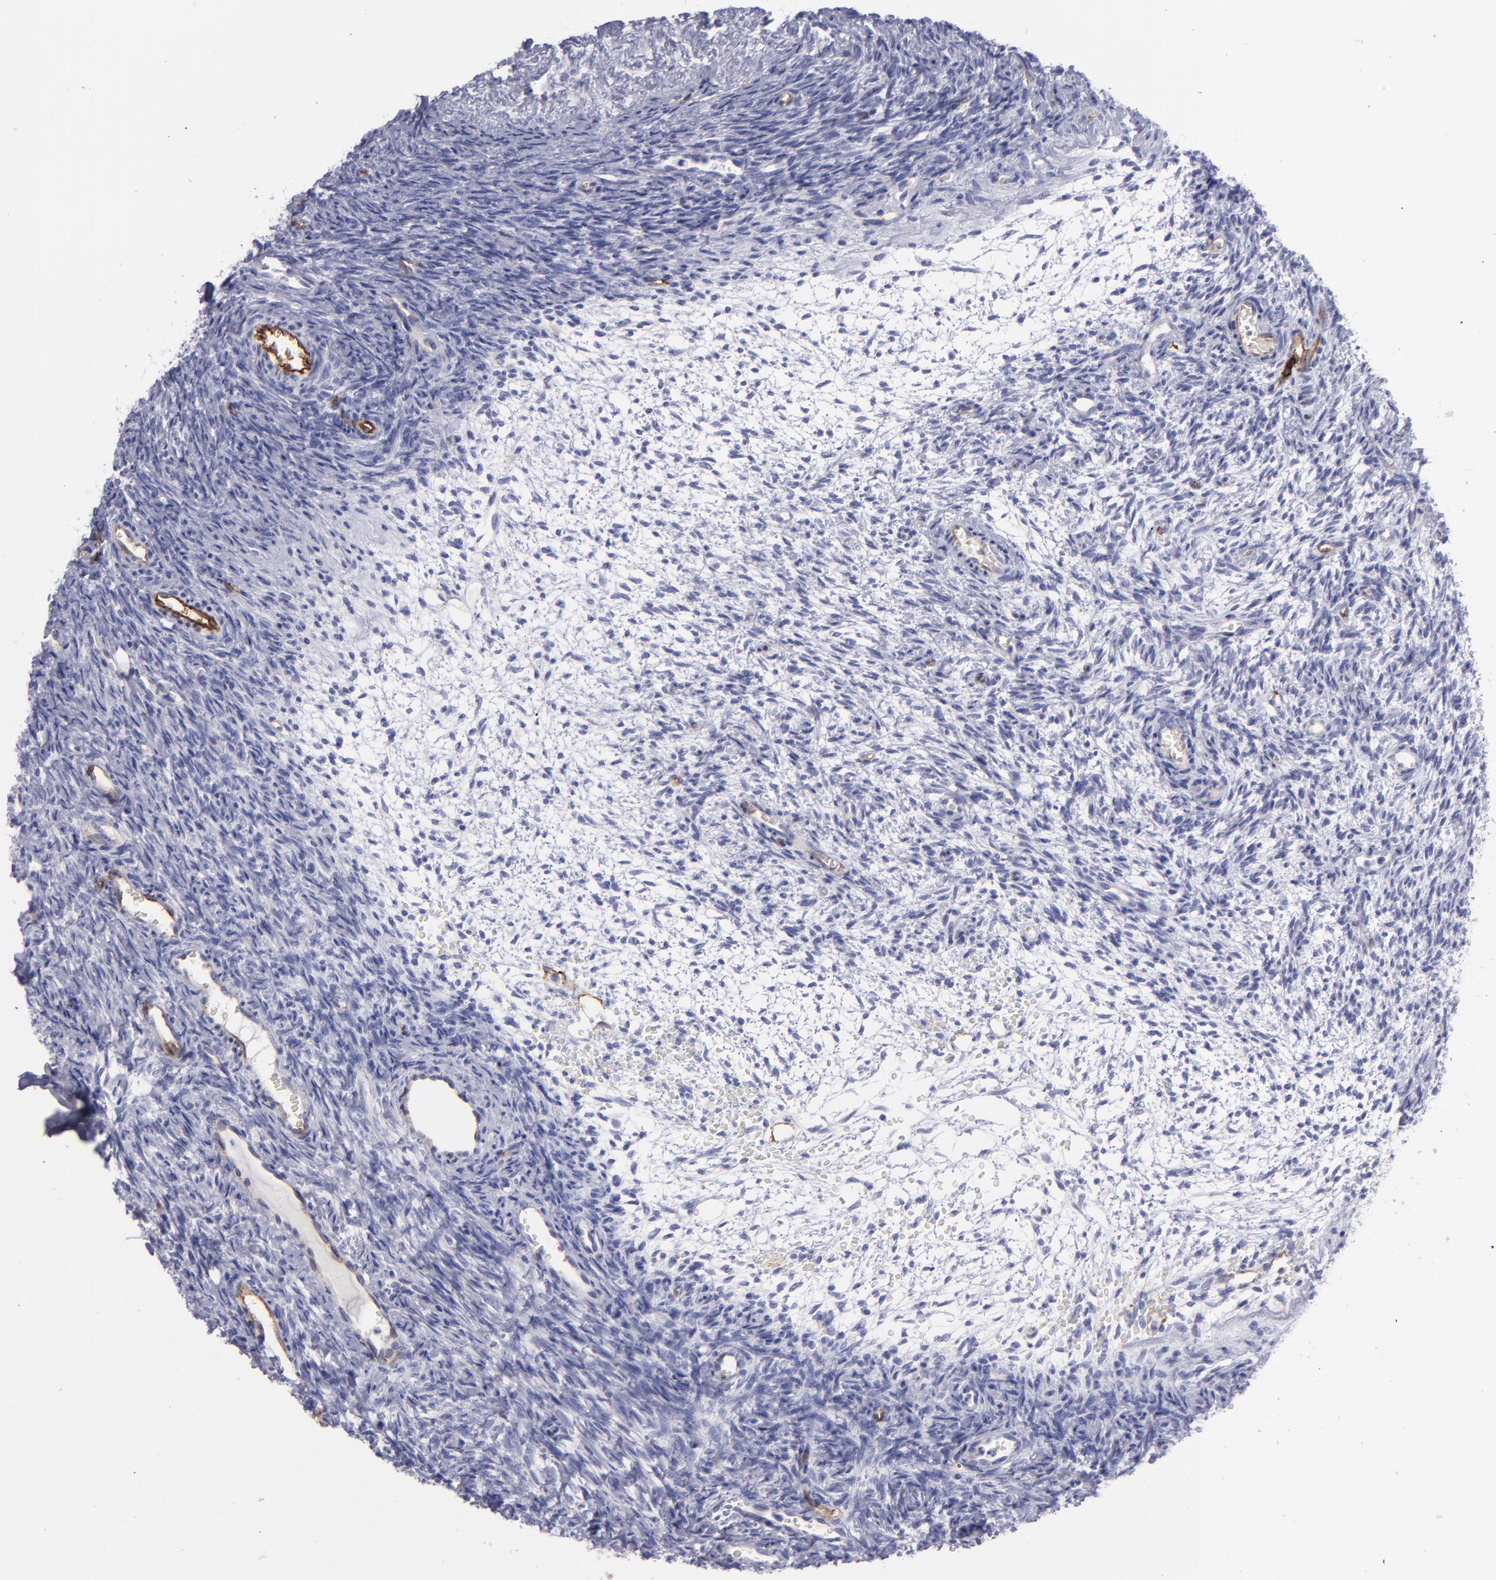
{"staining": {"intensity": "negative", "quantity": "none", "location": "none"}, "tissue": "ovary", "cell_type": "Follicle cells", "image_type": "normal", "snomed": [{"axis": "morphology", "description": "Normal tissue, NOS"}, {"axis": "topography", "description": "Ovary"}], "caption": "A high-resolution image shows IHC staining of normal ovary, which reveals no significant staining in follicle cells. (DAB (3,3'-diaminobenzidine) immunohistochemistry (IHC) with hematoxylin counter stain).", "gene": "ACE", "patient": {"sex": "female", "age": 39}}